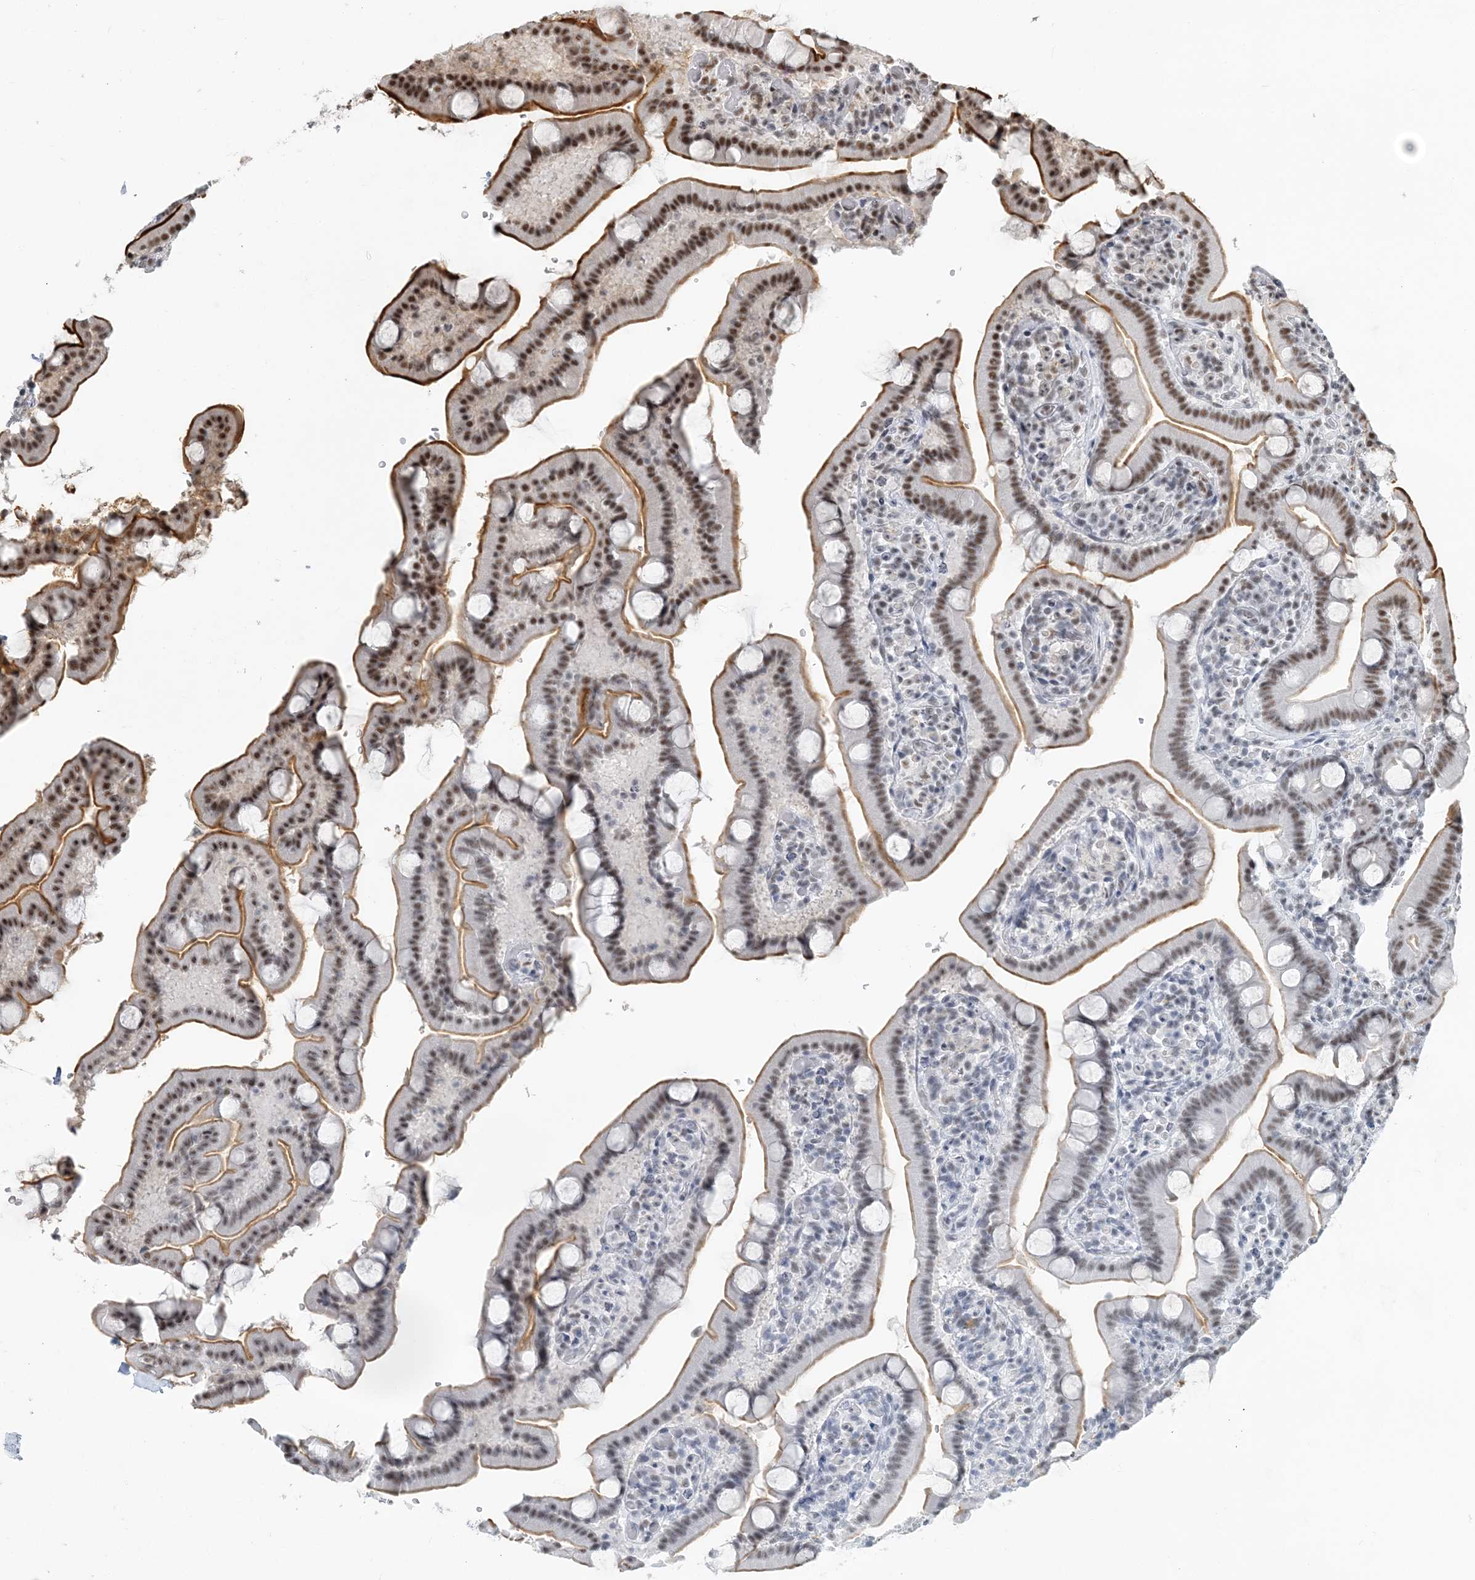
{"staining": {"intensity": "strong", "quantity": "25%-75%", "location": "cytoplasmic/membranous,nuclear"}, "tissue": "duodenum", "cell_type": "Glandular cells", "image_type": "normal", "snomed": [{"axis": "morphology", "description": "Normal tissue, NOS"}, {"axis": "topography", "description": "Duodenum"}], "caption": "This micrograph displays immunohistochemistry staining of benign duodenum, with high strong cytoplasmic/membranous,nuclear positivity in about 25%-75% of glandular cells.", "gene": "PLRG1", "patient": {"sex": "male", "age": 55}}